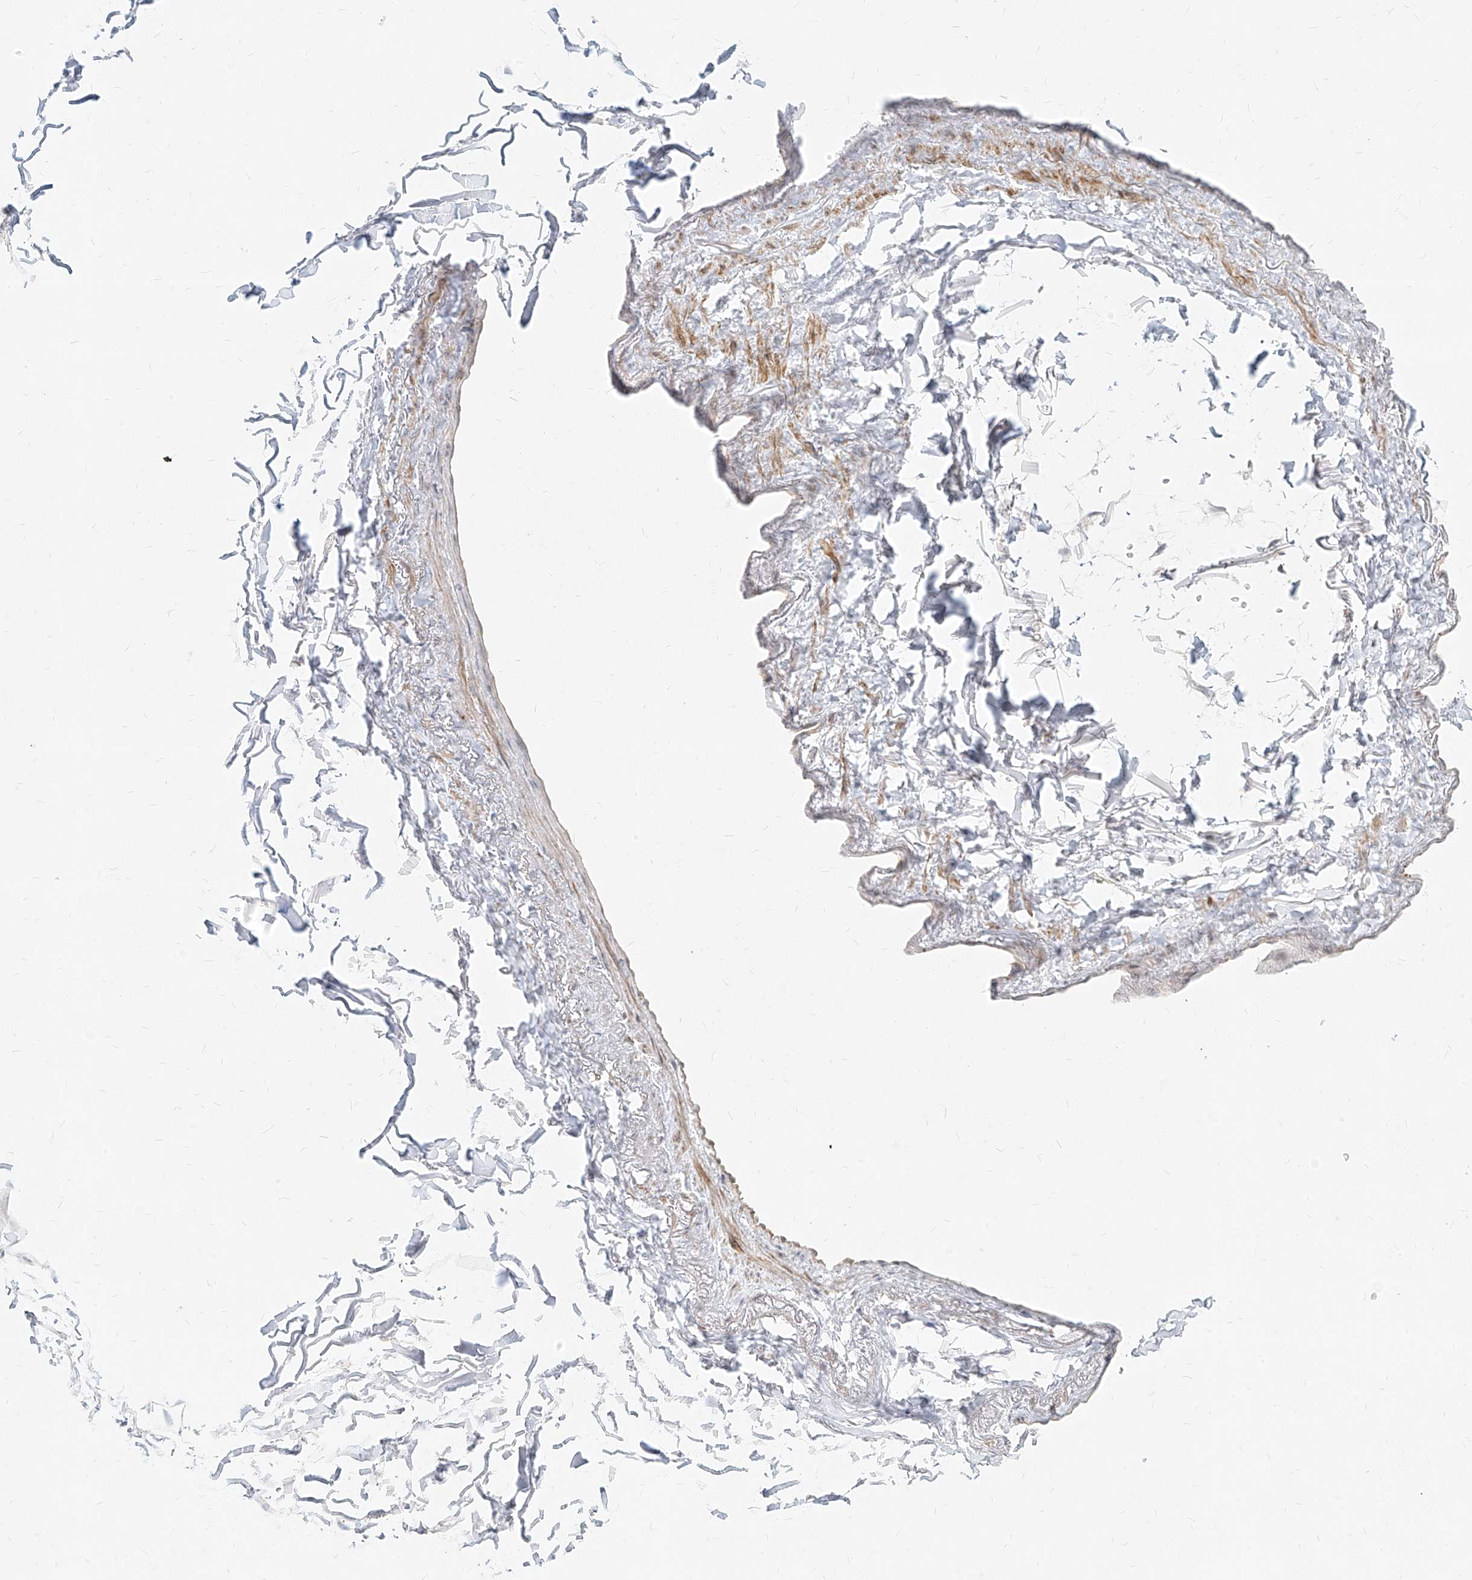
{"staining": {"intensity": "negative", "quantity": "none", "location": "none"}, "tissue": "adipose tissue", "cell_type": "Adipocytes", "image_type": "normal", "snomed": [{"axis": "morphology", "description": "Normal tissue, NOS"}, {"axis": "topography", "description": "Cartilage tissue"}, {"axis": "topography", "description": "Bronchus"}], "caption": "Adipocytes are negative for brown protein staining in benign adipose tissue. (DAB IHC, high magnification).", "gene": "SLC2A12", "patient": {"sex": "female", "age": 73}}